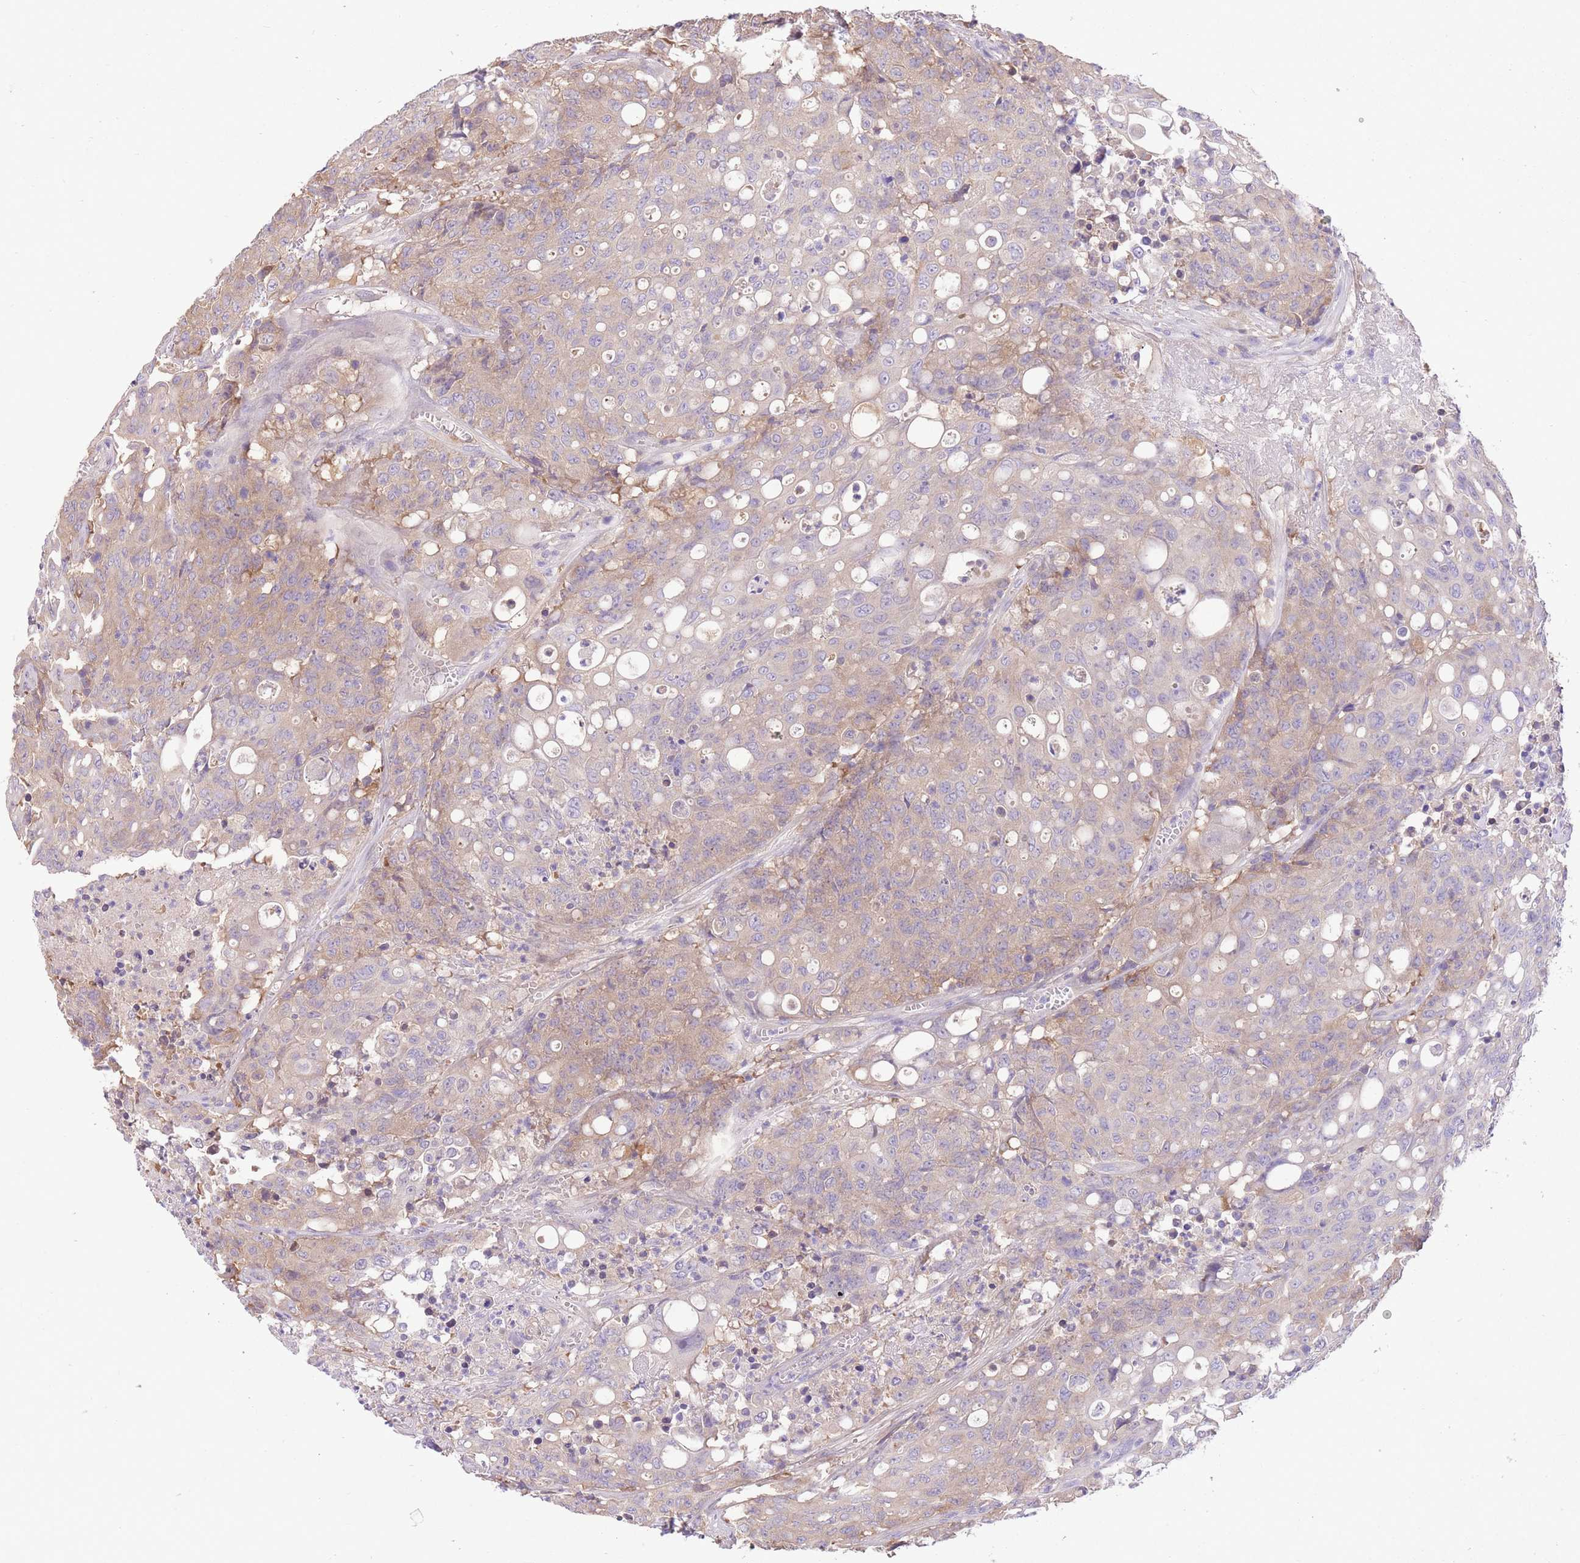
{"staining": {"intensity": "weak", "quantity": "25%-75%", "location": "cytoplasmic/membranous"}, "tissue": "colorectal cancer", "cell_type": "Tumor cells", "image_type": "cancer", "snomed": [{"axis": "morphology", "description": "Adenocarcinoma, NOS"}, {"axis": "topography", "description": "Colon"}], "caption": "Immunohistochemistry (IHC) of human colorectal cancer reveals low levels of weak cytoplasmic/membranous expression in approximately 25%-75% of tumor cells.", "gene": "LIPH", "patient": {"sex": "male", "age": 51}}